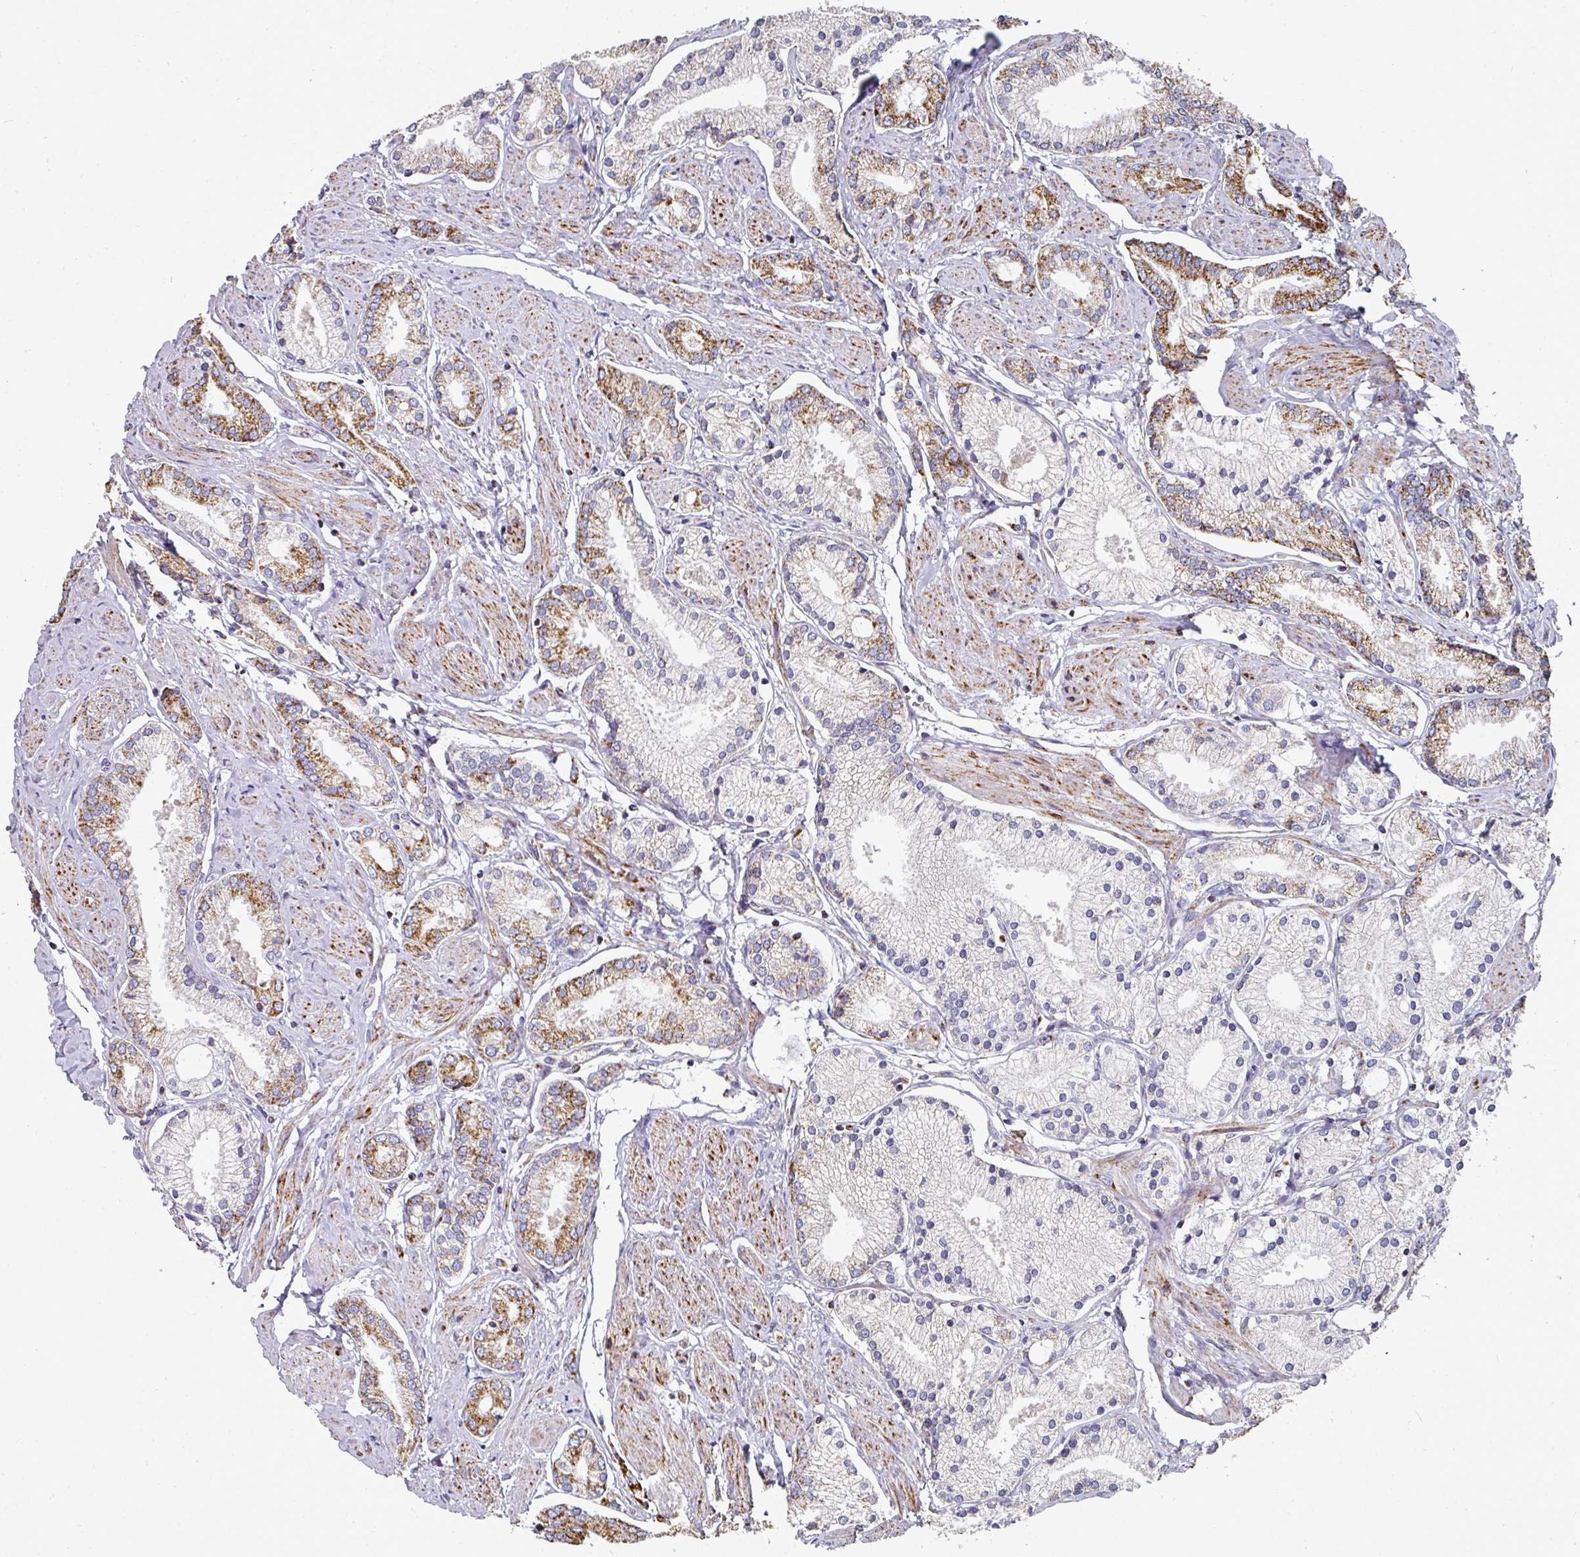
{"staining": {"intensity": "strong", "quantity": "25%-75%", "location": "cytoplasmic/membranous"}, "tissue": "prostate cancer", "cell_type": "Tumor cells", "image_type": "cancer", "snomed": [{"axis": "morphology", "description": "Adenocarcinoma, High grade"}, {"axis": "topography", "description": "Prostate and seminal vesicle, NOS"}], "caption": "There is high levels of strong cytoplasmic/membranous positivity in tumor cells of adenocarcinoma (high-grade) (prostate), as demonstrated by immunohistochemical staining (brown color).", "gene": "UQCRFS1", "patient": {"sex": "male", "age": 64}}